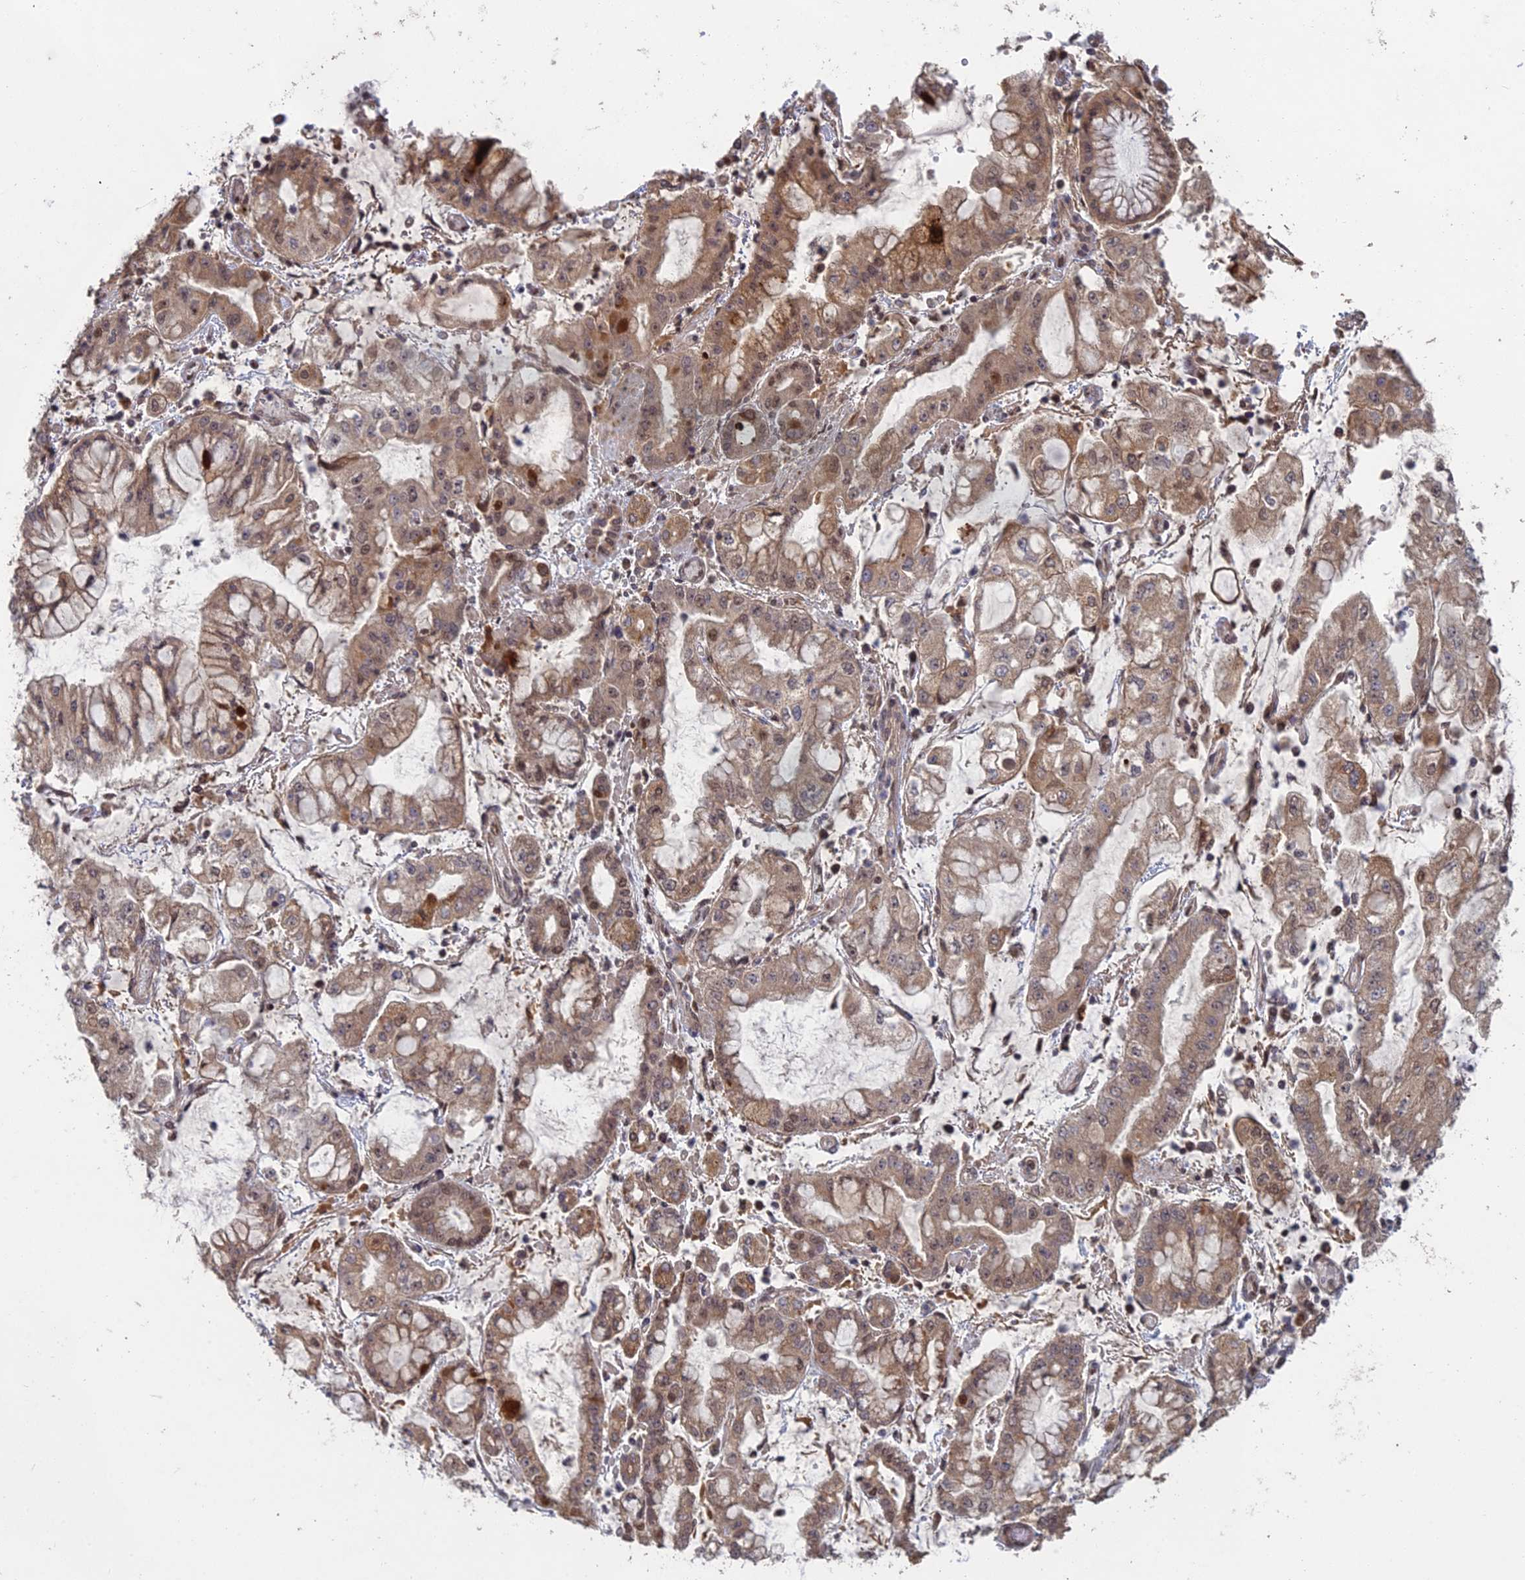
{"staining": {"intensity": "weak", "quantity": ">75%", "location": "cytoplasmic/membranous,nuclear"}, "tissue": "stomach cancer", "cell_type": "Tumor cells", "image_type": "cancer", "snomed": [{"axis": "morphology", "description": "Adenocarcinoma, NOS"}, {"axis": "topography", "description": "Stomach"}], "caption": "A micrograph of human stomach cancer stained for a protein reveals weak cytoplasmic/membranous and nuclear brown staining in tumor cells. (DAB = brown stain, brightfield microscopy at high magnification).", "gene": "RANBP3", "patient": {"sex": "male", "age": 76}}